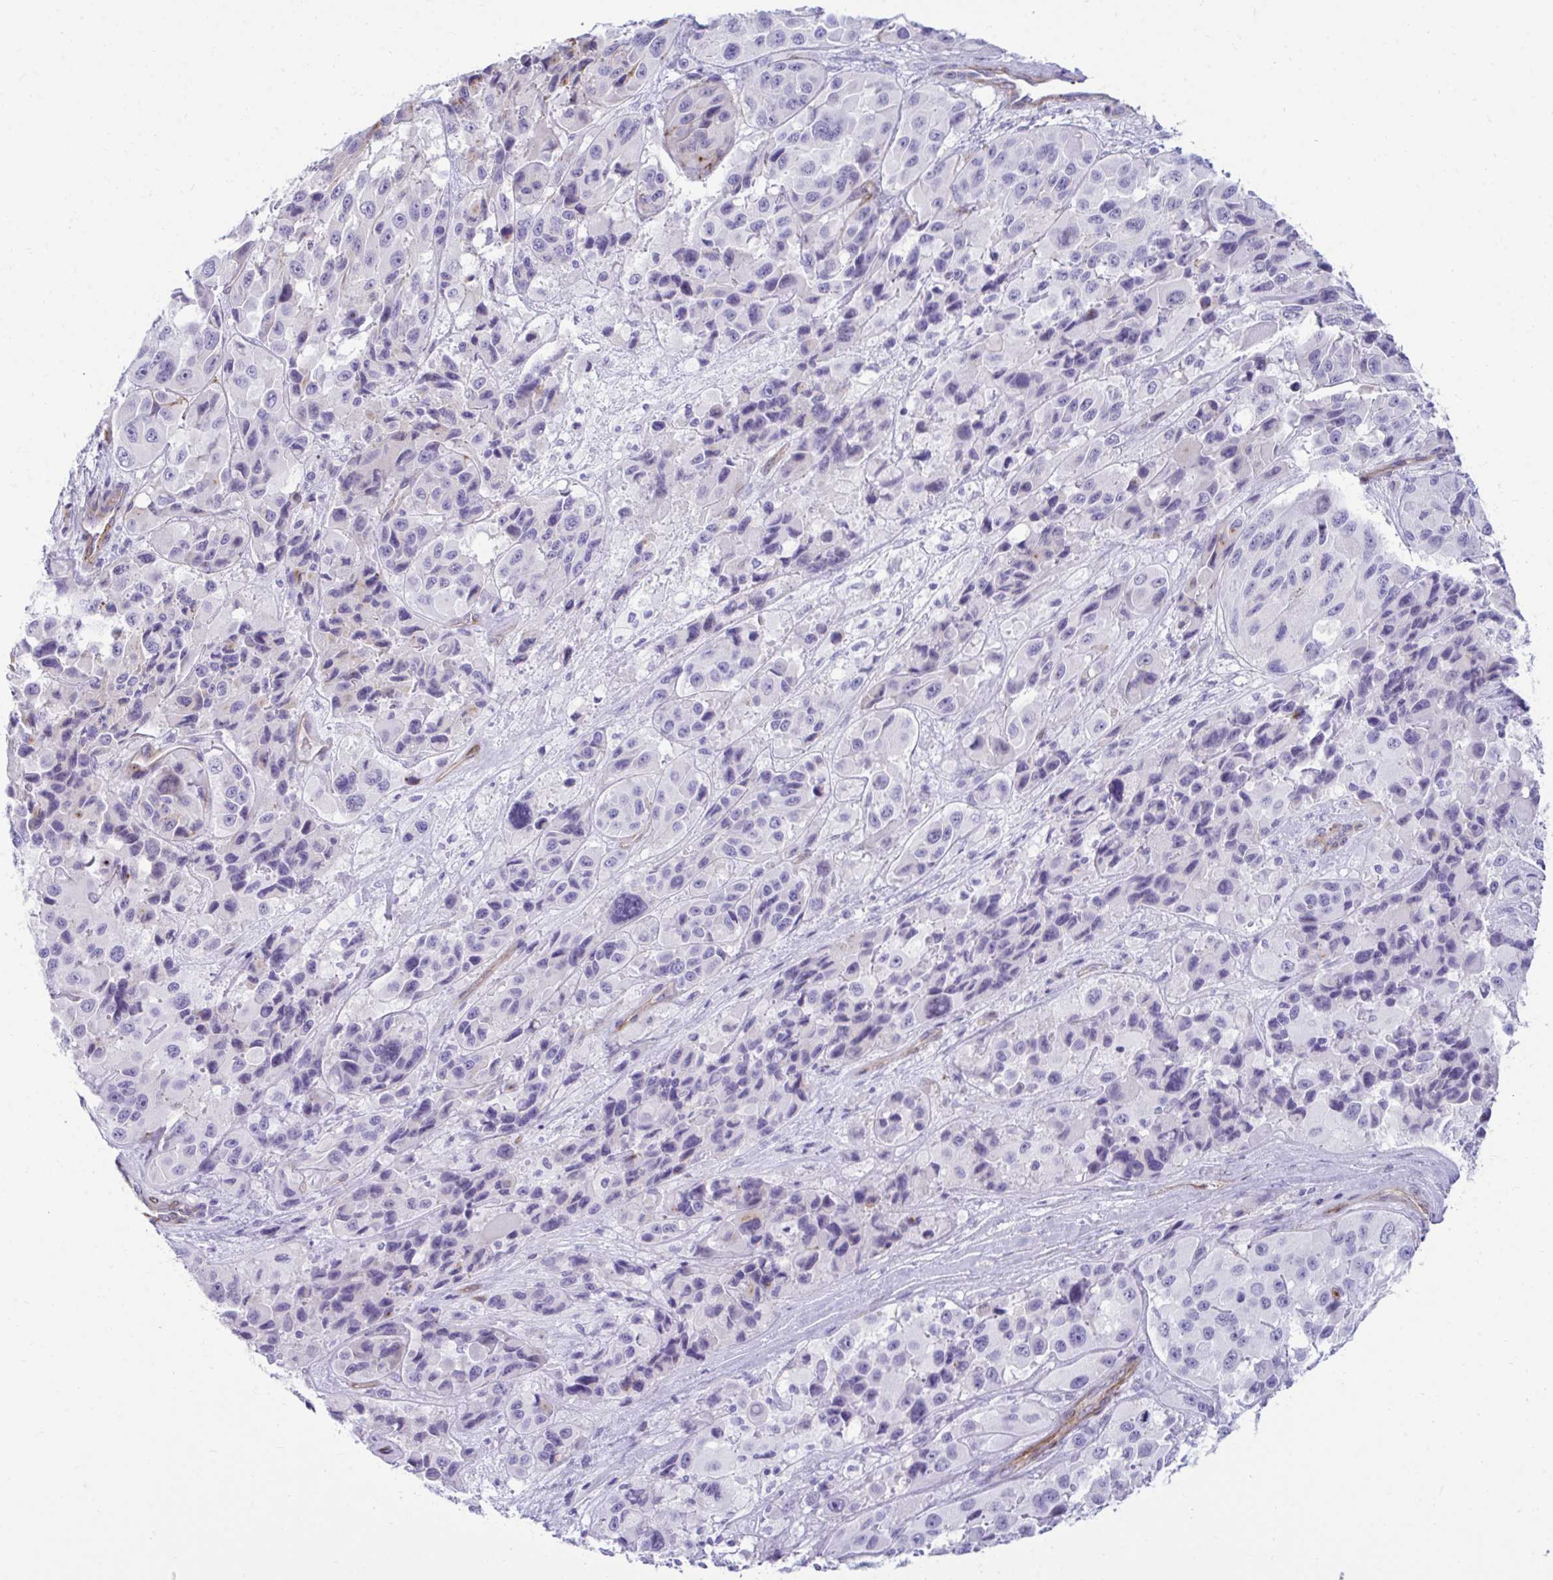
{"staining": {"intensity": "negative", "quantity": "none", "location": "none"}, "tissue": "melanoma", "cell_type": "Tumor cells", "image_type": "cancer", "snomed": [{"axis": "morphology", "description": "Malignant melanoma, Metastatic site"}, {"axis": "topography", "description": "Lymph node"}], "caption": "Melanoma was stained to show a protein in brown. There is no significant expression in tumor cells.", "gene": "UBL3", "patient": {"sex": "female", "age": 65}}